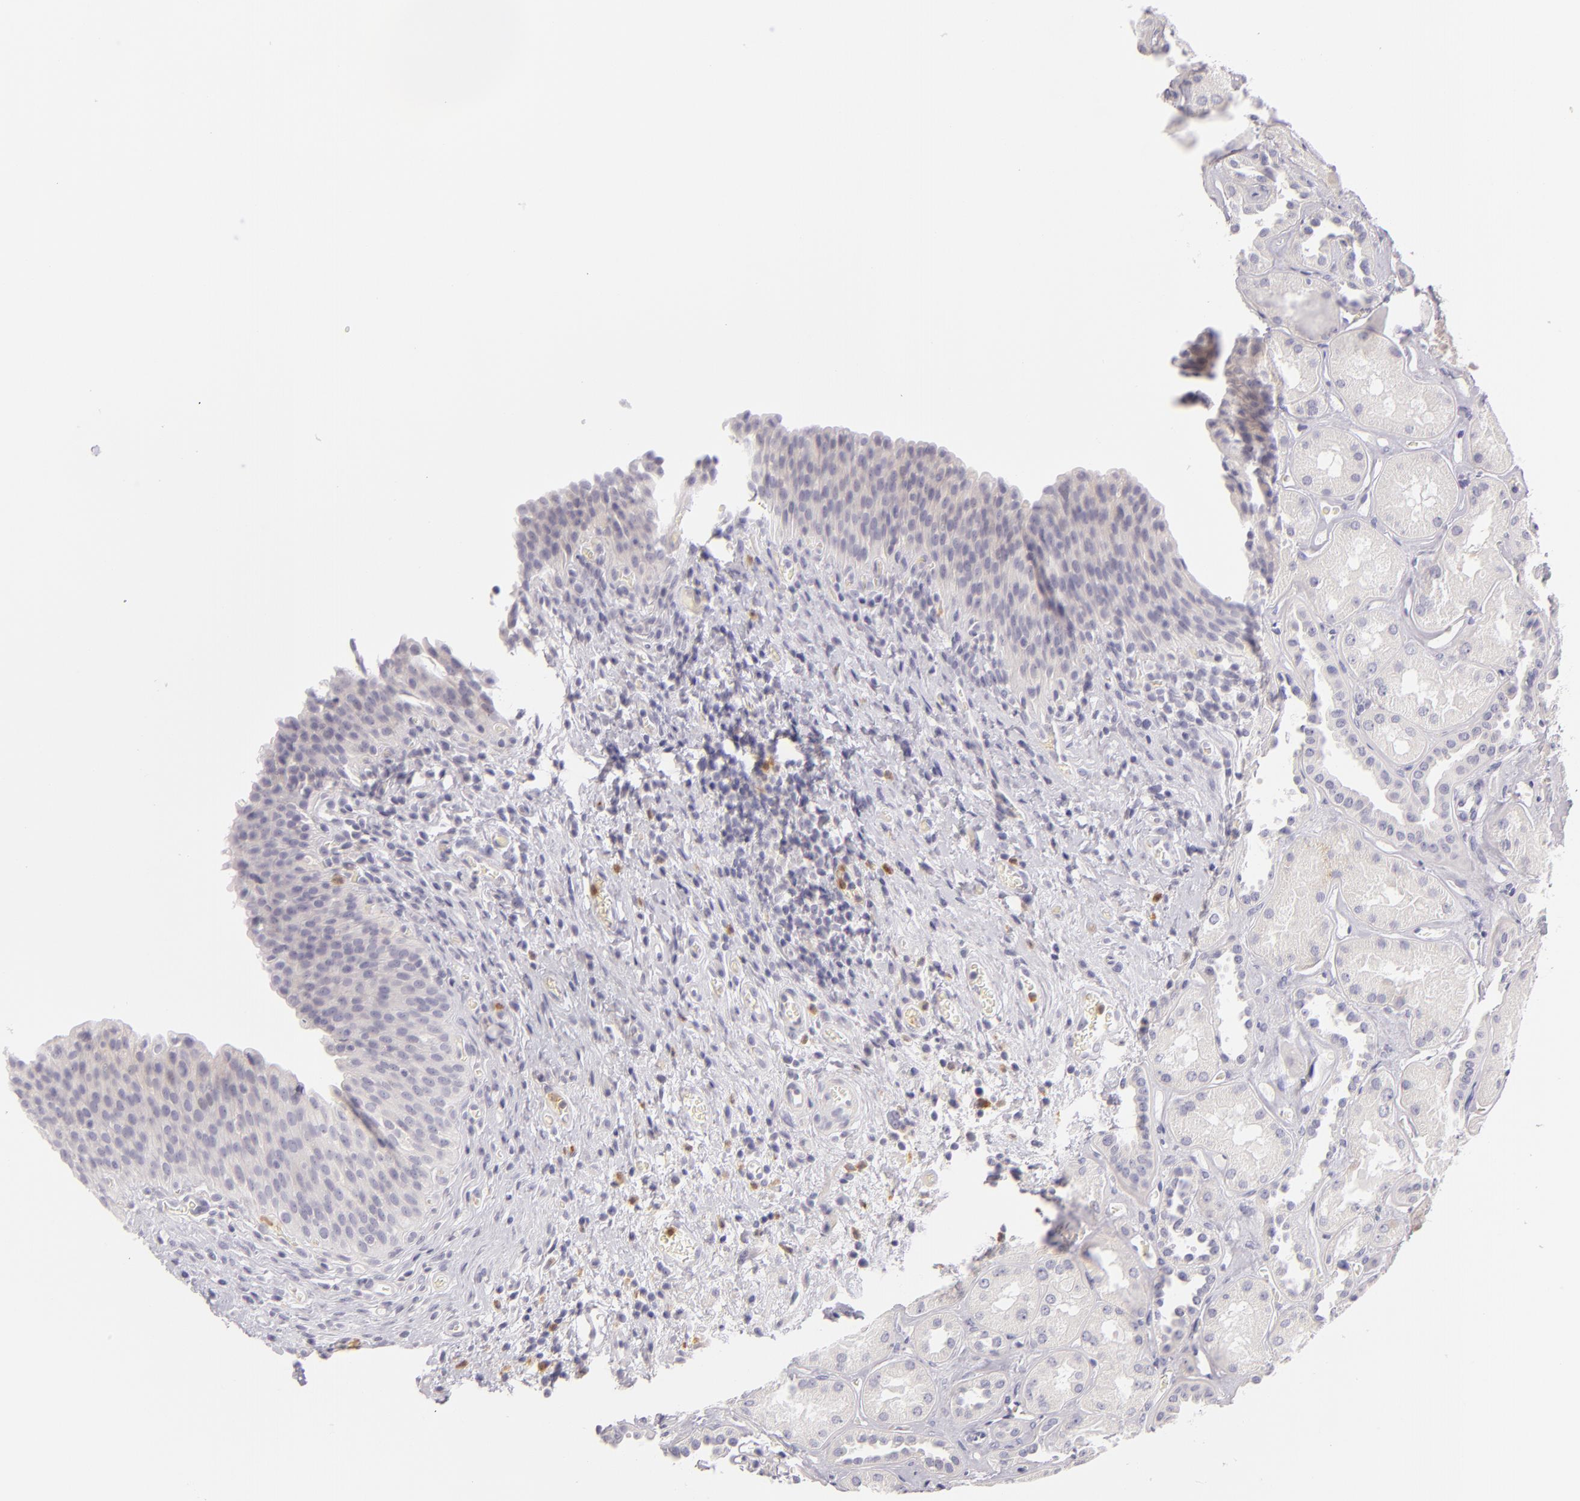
{"staining": {"intensity": "negative", "quantity": "none", "location": "none"}, "tissue": "urinary bladder", "cell_type": "Urothelial cells", "image_type": "normal", "snomed": [{"axis": "morphology", "description": "Normal tissue, NOS"}, {"axis": "topography", "description": "Urinary bladder"}], "caption": "Photomicrograph shows no significant protein positivity in urothelial cells of benign urinary bladder. Brightfield microscopy of IHC stained with DAB (3,3'-diaminobenzidine) (brown) and hematoxylin (blue), captured at high magnification.", "gene": "FAM181A", "patient": {"sex": "male", "age": 51}}